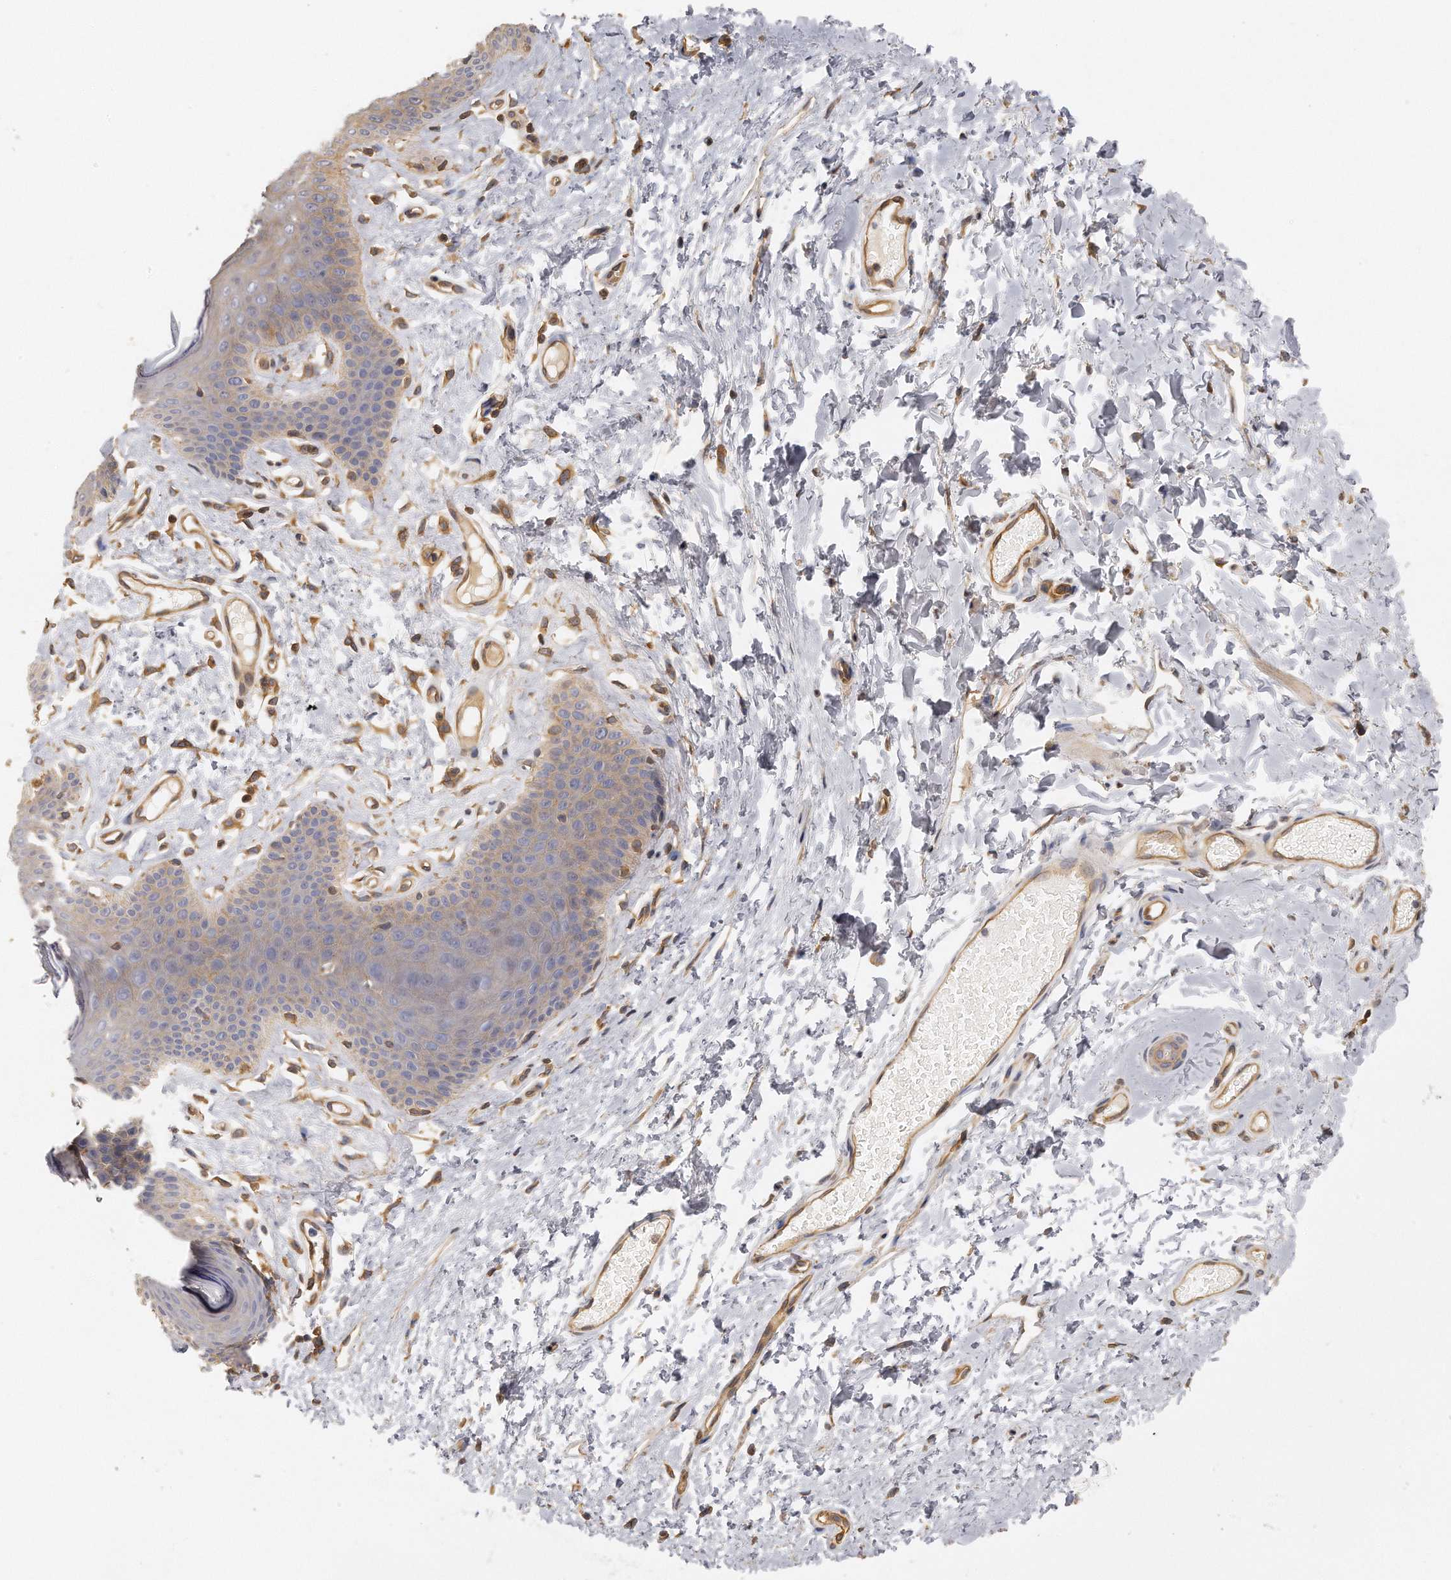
{"staining": {"intensity": "weak", "quantity": "25%-75%", "location": "cytoplasmic/membranous"}, "tissue": "skin", "cell_type": "Epidermal cells", "image_type": "normal", "snomed": [{"axis": "morphology", "description": "Normal tissue, NOS"}, {"axis": "morphology", "description": "Inflammation, NOS"}, {"axis": "topography", "description": "Vulva"}], "caption": "Human skin stained for a protein (brown) displays weak cytoplasmic/membranous positive positivity in about 25%-75% of epidermal cells.", "gene": "CHST7", "patient": {"sex": "female", "age": 84}}